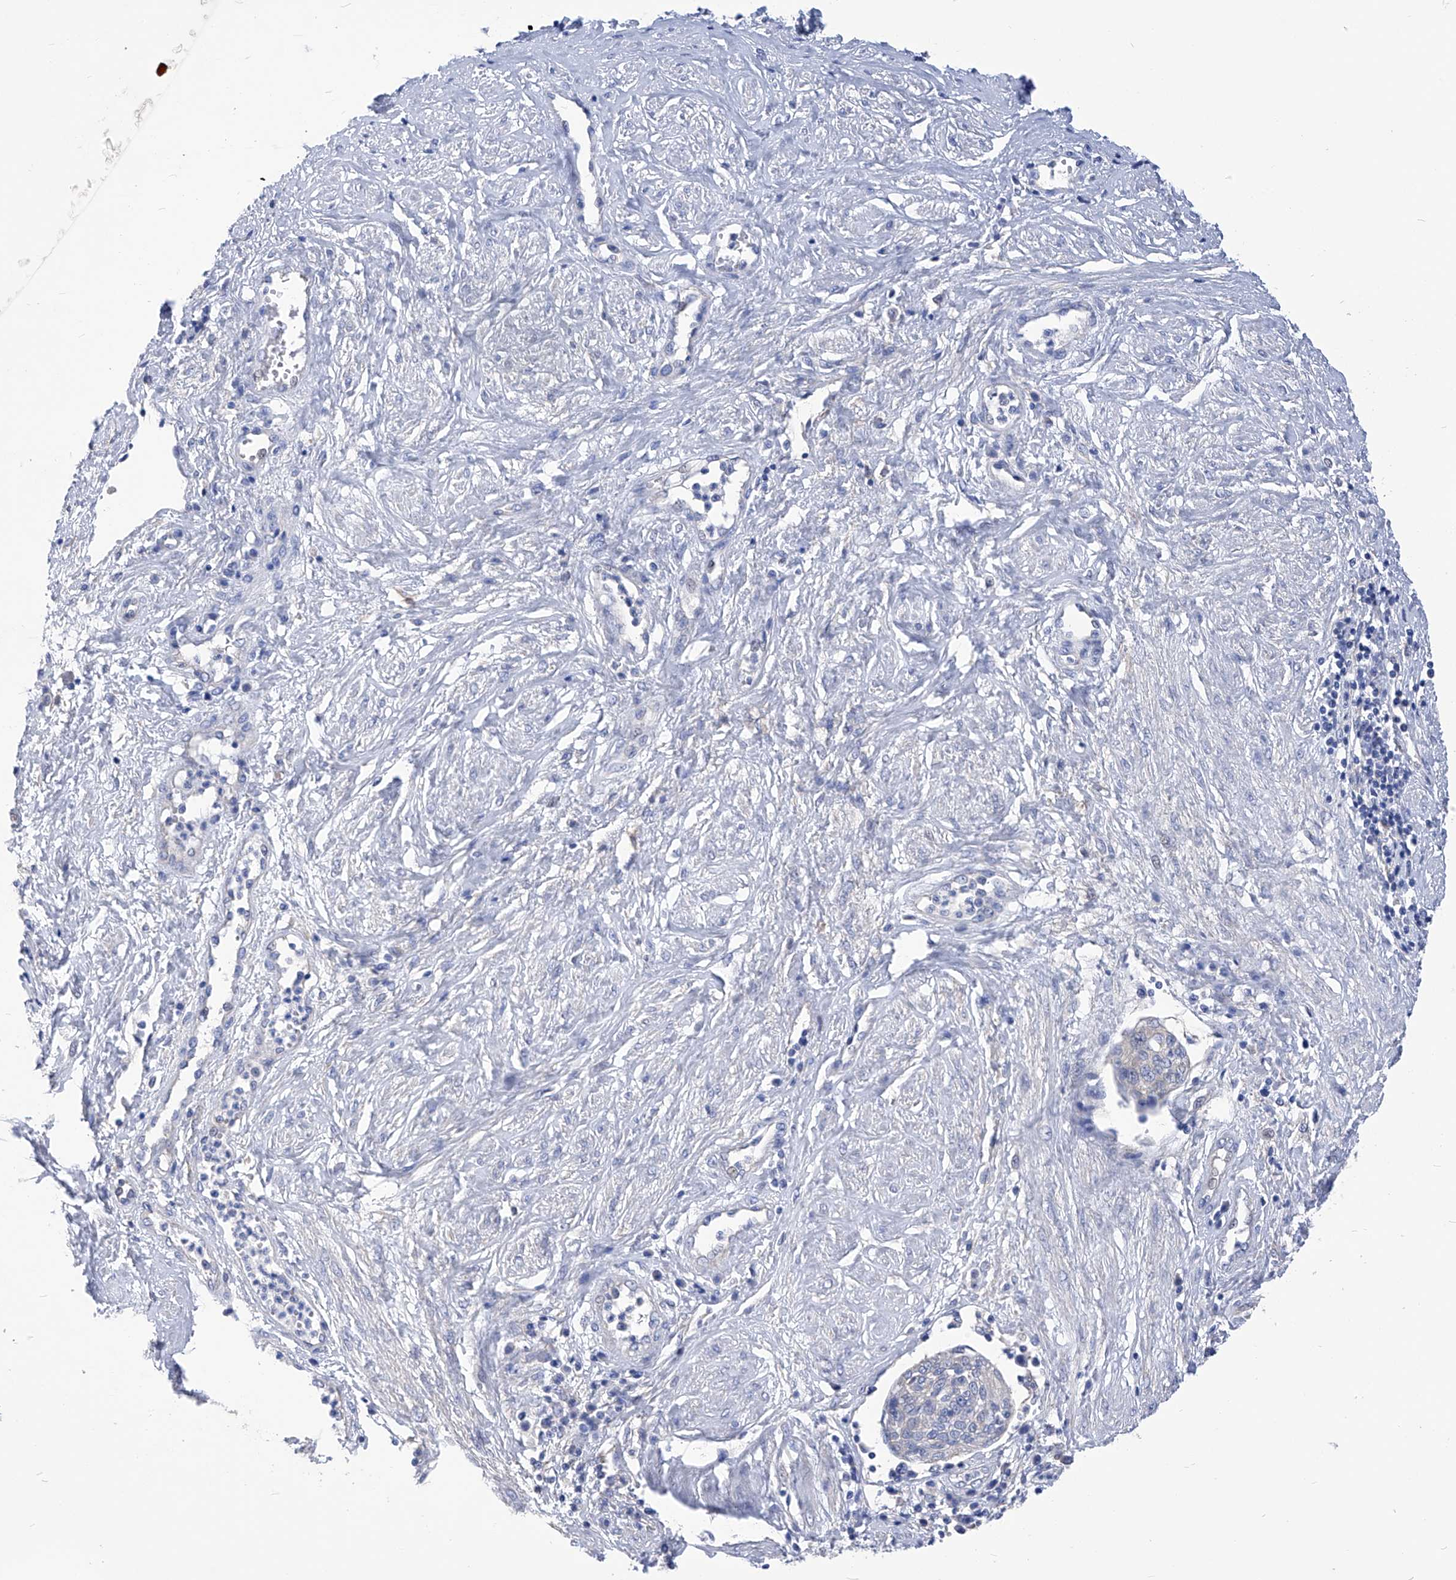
{"staining": {"intensity": "negative", "quantity": "none", "location": "none"}, "tissue": "cervical cancer", "cell_type": "Tumor cells", "image_type": "cancer", "snomed": [{"axis": "morphology", "description": "Squamous cell carcinoma, NOS"}, {"axis": "topography", "description": "Cervix"}], "caption": "Human cervical cancer (squamous cell carcinoma) stained for a protein using immunohistochemistry displays no staining in tumor cells.", "gene": "XPNPEP1", "patient": {"sex": "female", "age": 34}}